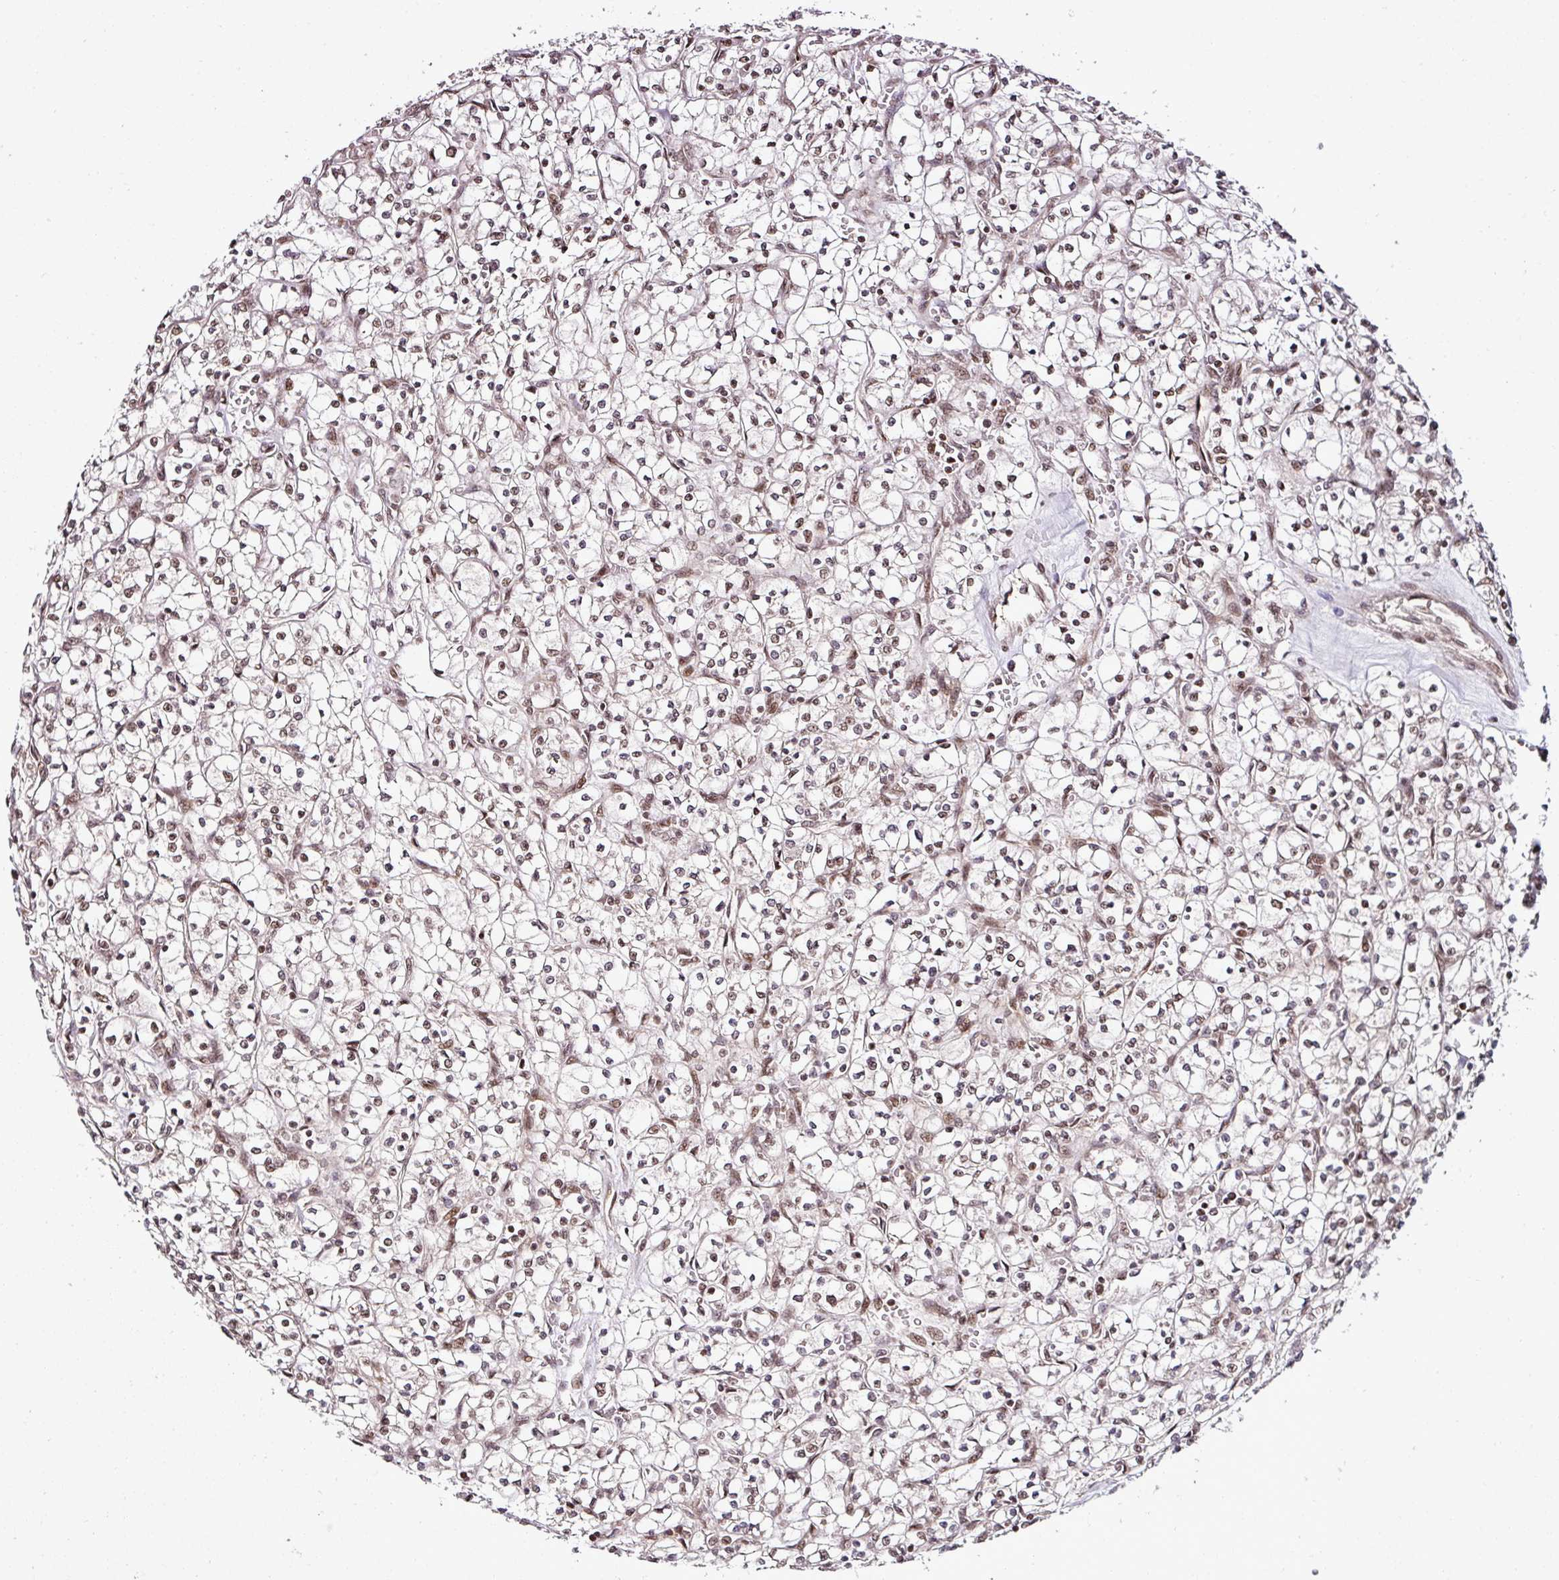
{"staining": {"intensity": "weak", "quantity": ">75%", "location": "nuclear"}, "tissue": "renal cancer", "cell_type": "Tumor cells", "image_type": "cancer", "snomed": [{"axis": "morphology", "description": "Adenocarcinoma, NOS"}, {"axis": "topography", "description": "Kidney"}], "caption": "Immunohistochemical staining of renal adenocarcinoma shows weak nuclear protein expression in about >75% of tumor cells.", "gene": "COPRS", "patient": {"sex": "female", "age": 64}}